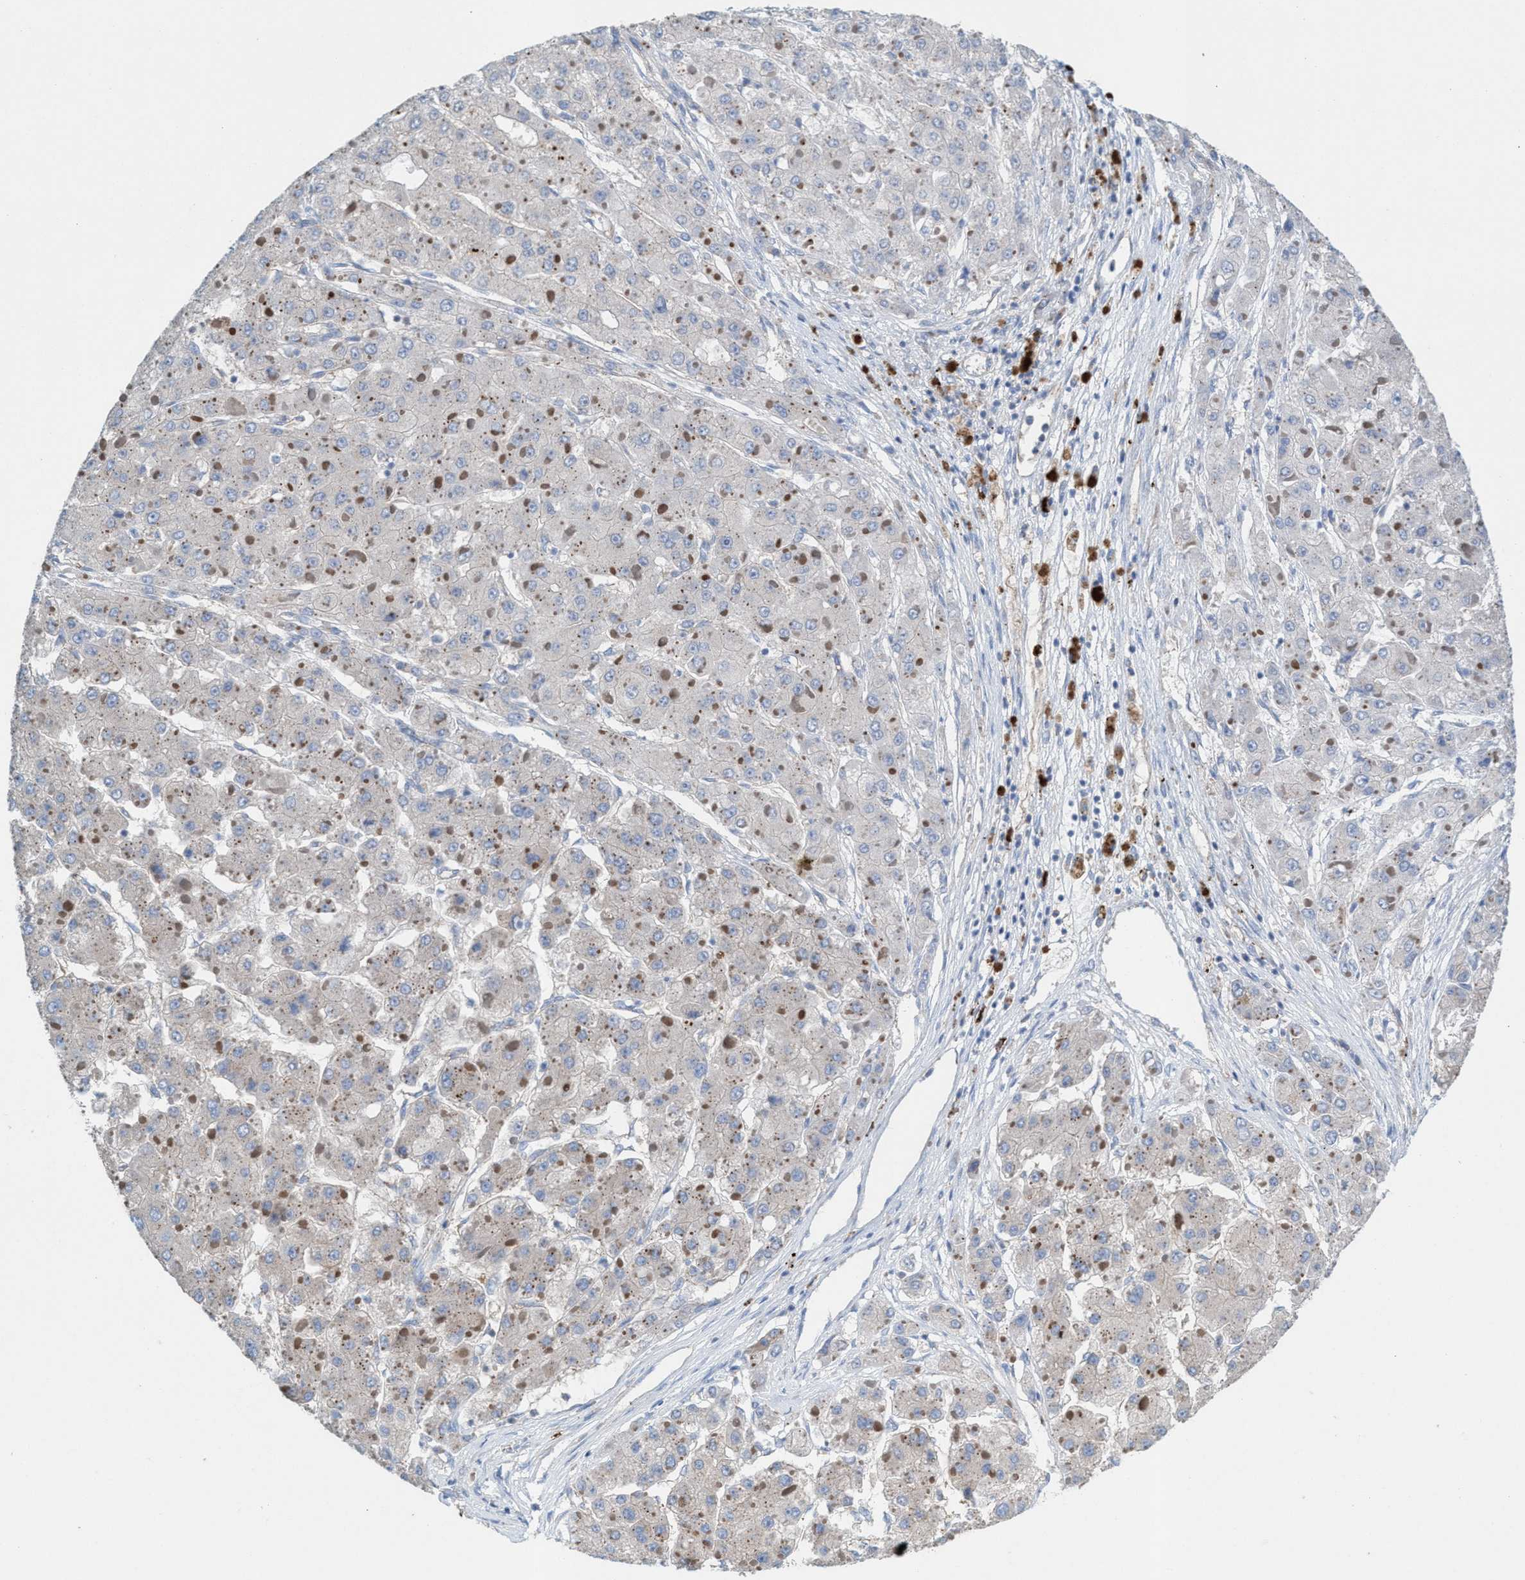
{"staining": {"intensity": "negative", "quantity": "none", "location": "none"}, "tissue": "liver cancer", "cell_type": "Tumor cells", "image_type": "cancer", "snomed": [{"axis": "morphology", "description": "Carcinoma, Hepatocellular, NOS"}, {"axis": "topography", "description": "Liver"}], "caption": "This photomicrograph is of liver cancer stained with IHC to label a protein in brown with the nuclei are counter-stained blue. There is no positivity in tumor cells.", "gene": "NYAP1", "patient": {"sex": "female", "age": 73}}